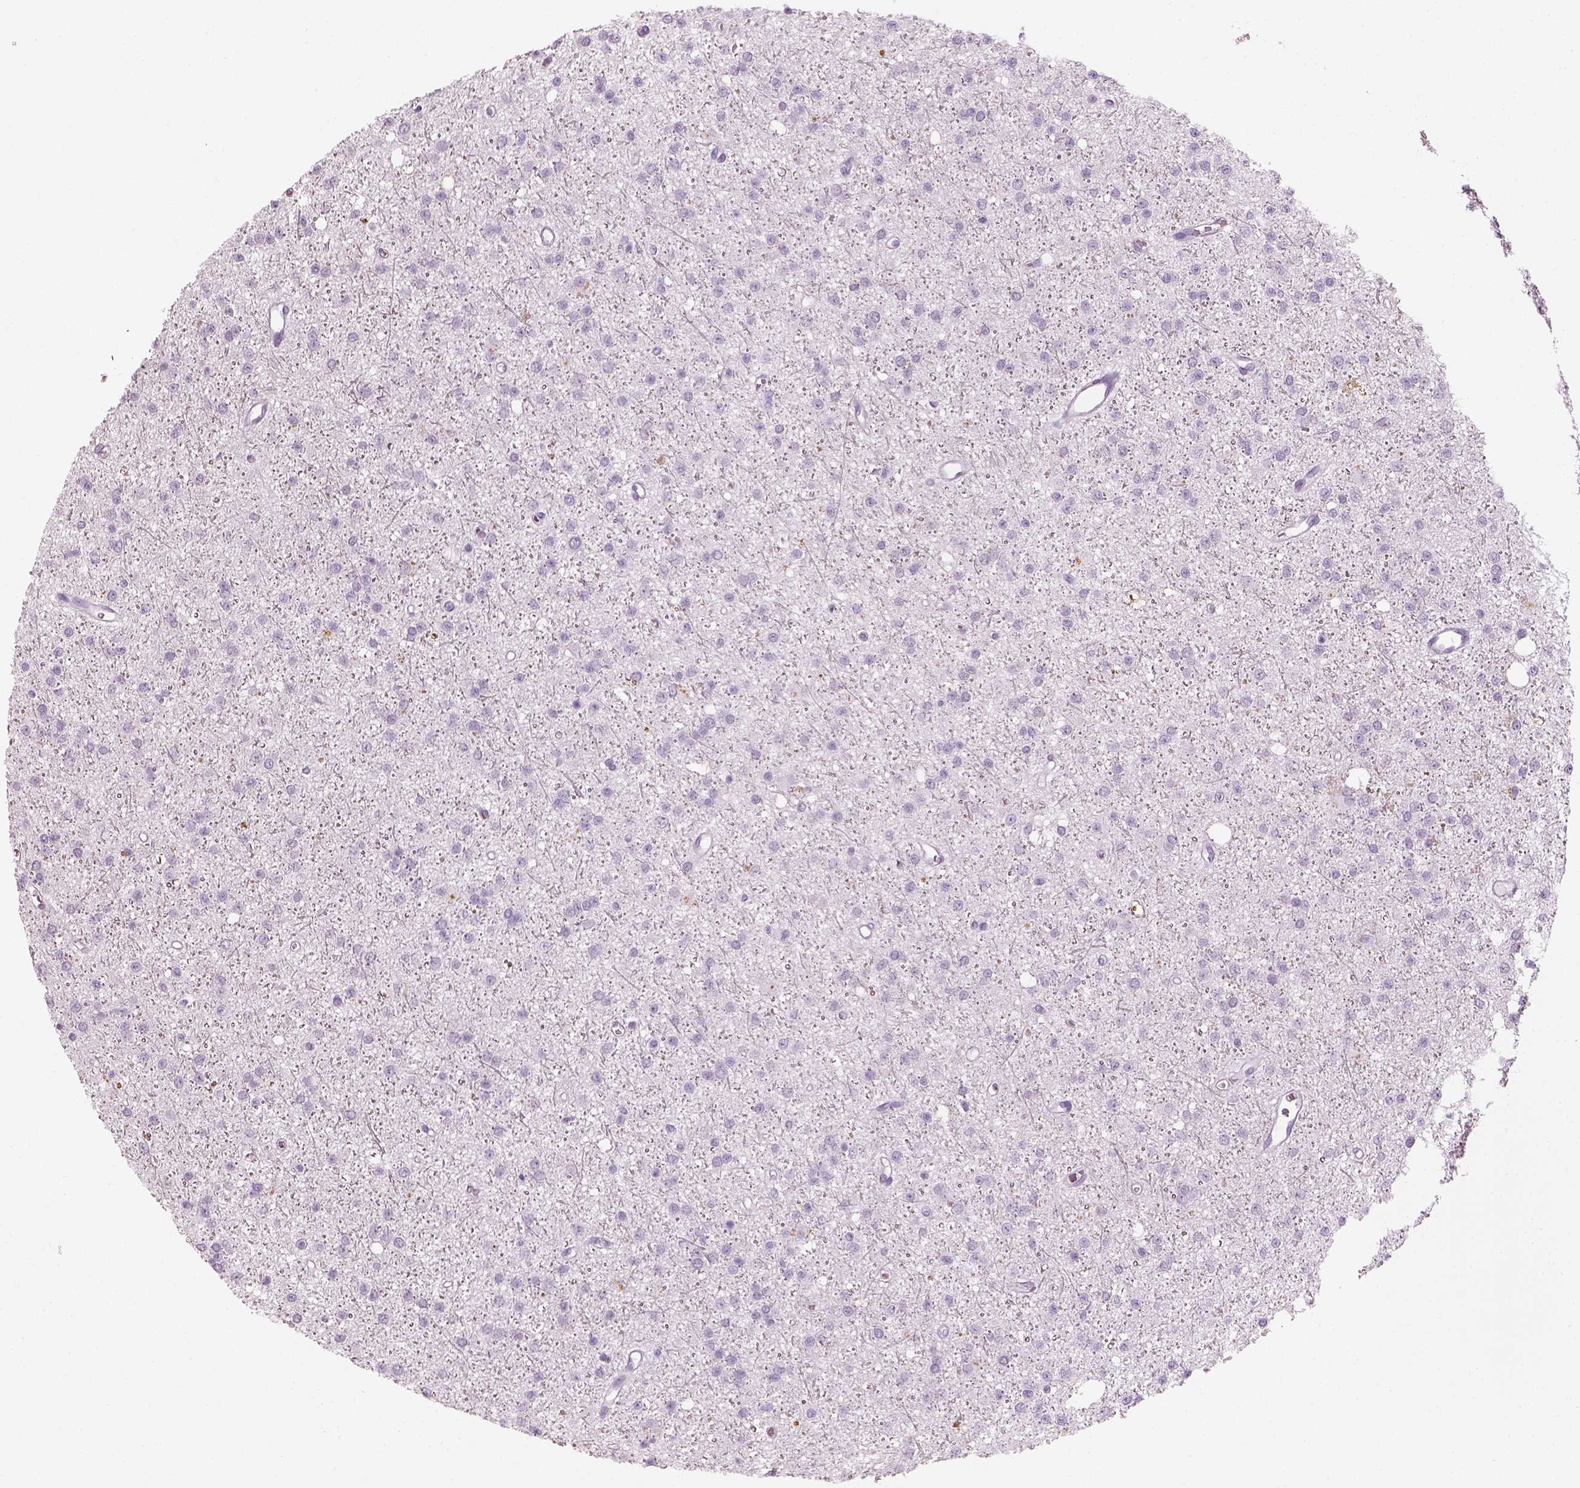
{"staining": {"intensity": "negative", "quantity": "none", "location": "none"}, "tissue": "glioma", "cell_type": "Tumor cells", "image_type": "cancer", "snomed": [{"axis": "morphology", "description": "Glioma, malignant, Low grade"}, {"axis": "topography", "description": "Brain"}], "caption": "Immunohistochemistry (IHC) of human glioma exhibits no positivity in tumor cells.", "gene": "SAG", "patient": {"sex": "male", "age": 27}}